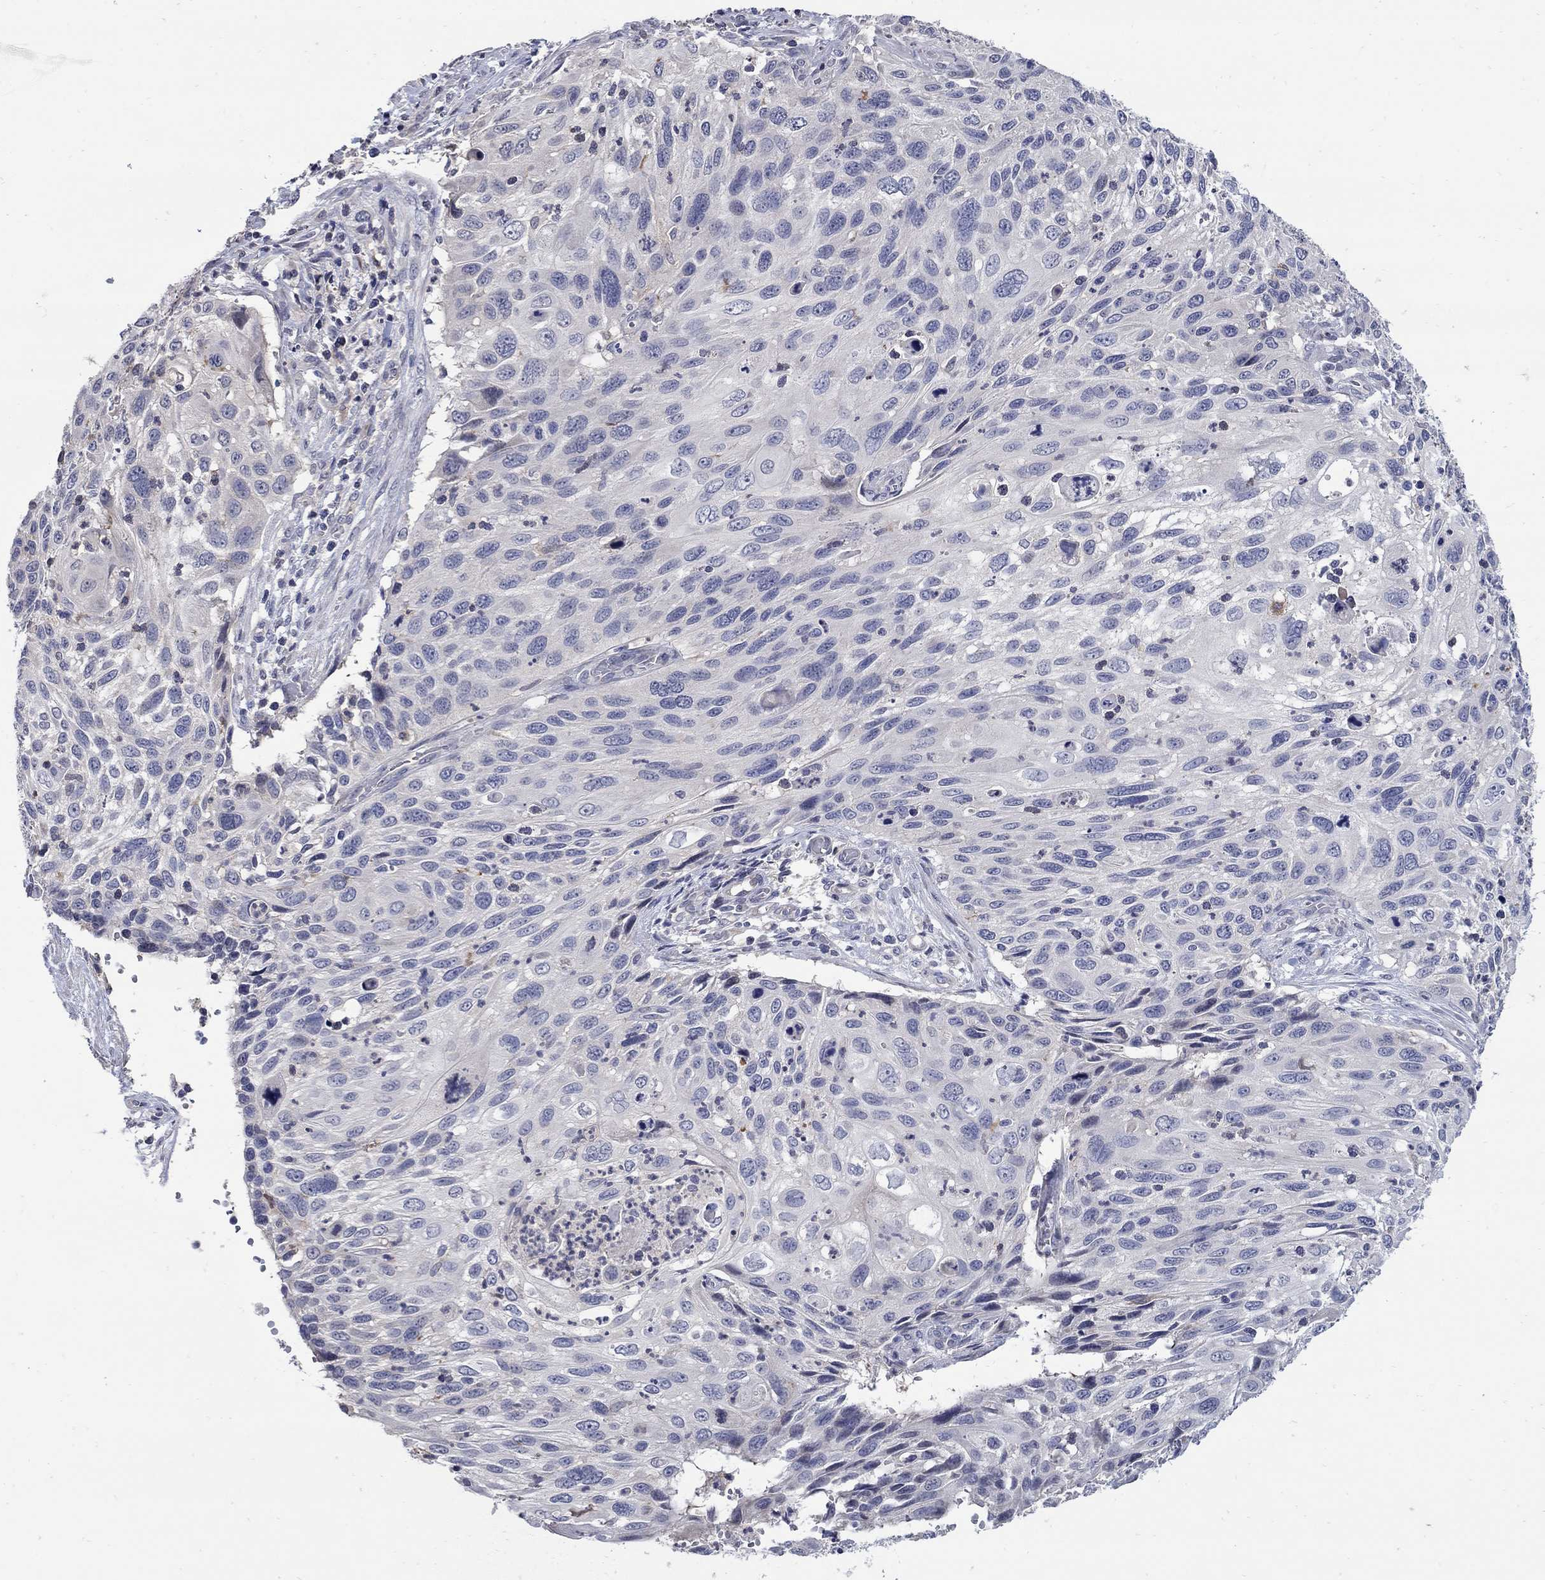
{"staining": {"intensity": "negative", "quantity": "none", "location": "none"}, "tissue": "cervical cancer", "cell_type": "Tumor cells", "image_type": "cancer", "snomed": [{"axis": "morphology", "description": "Squamous cell carcinoma, NOS"}, {"axis": "topography", "description": "Cervix"}], "caption": "Immunohistochemistry (IHC) image of neoplastic tissue: human cervical squamous cell carcinoma stained with DAB (3,3'-diaminobenzidine) demonstrates no significant protein positivity in tumor cells.", "gene": "CETN1", "patient": {"sex": "female", "age": 70}}